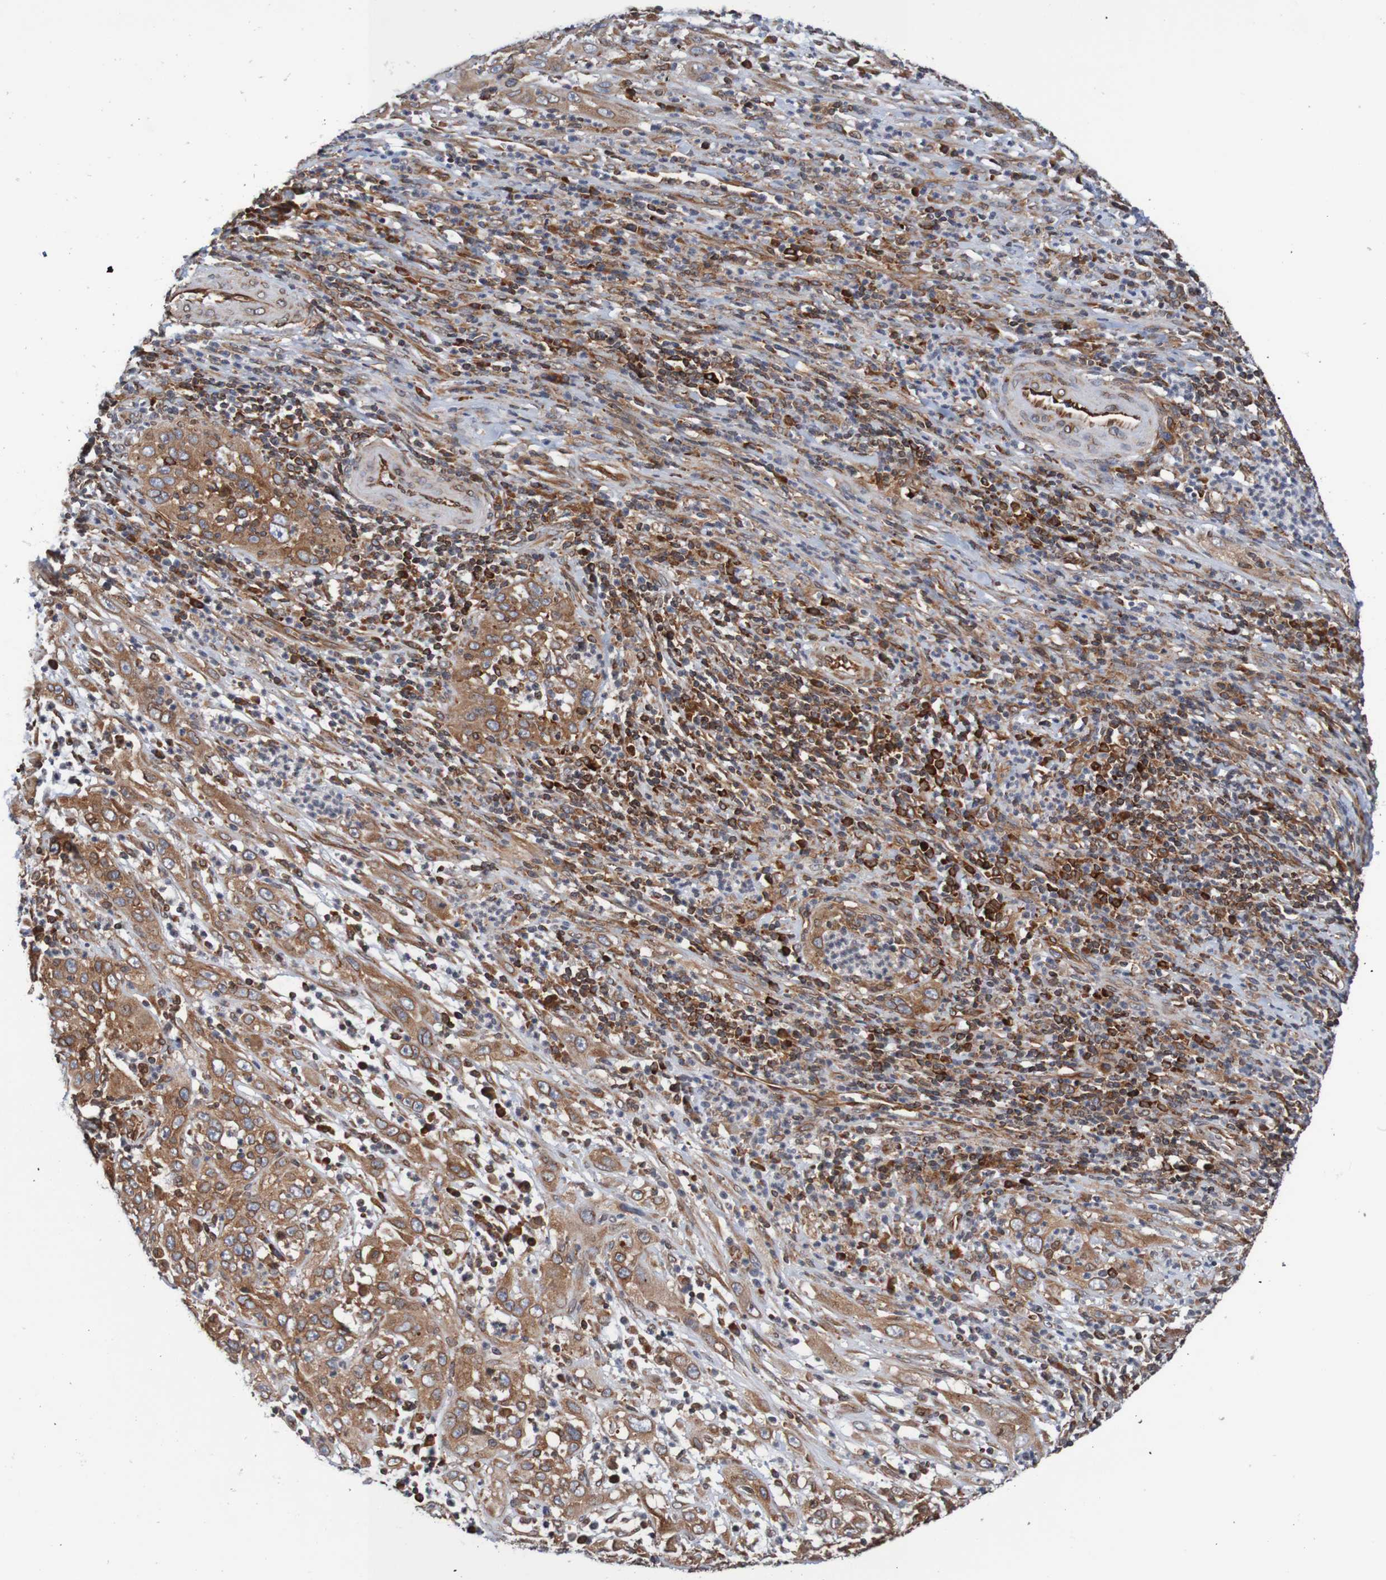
{"staining": {"intensity": "moderate", "quantity": ">75%", "location": "cytoplasmic/membranous,nuclear"}, "tissue": "cervical cancer", "cell_type": "Tumor cells", "image_type": "cancer", "snomed": [{"axis": "morphology", "description": "Squamous cell carcinoma, NOS"}, {"axis": "topography", "description": "Cervix"}], "caption": "IHC of human cervical cancer (squamous cell carcinoma) reveals medium levels of moderate cytoplasmic/membranous and nuclear positivity in about >75% of tumor cells. IHC stains the protein in brown and the nuclei are stained blue.", "gene": "TMEM109", "patient": {"sex": "female", "age": 32}}